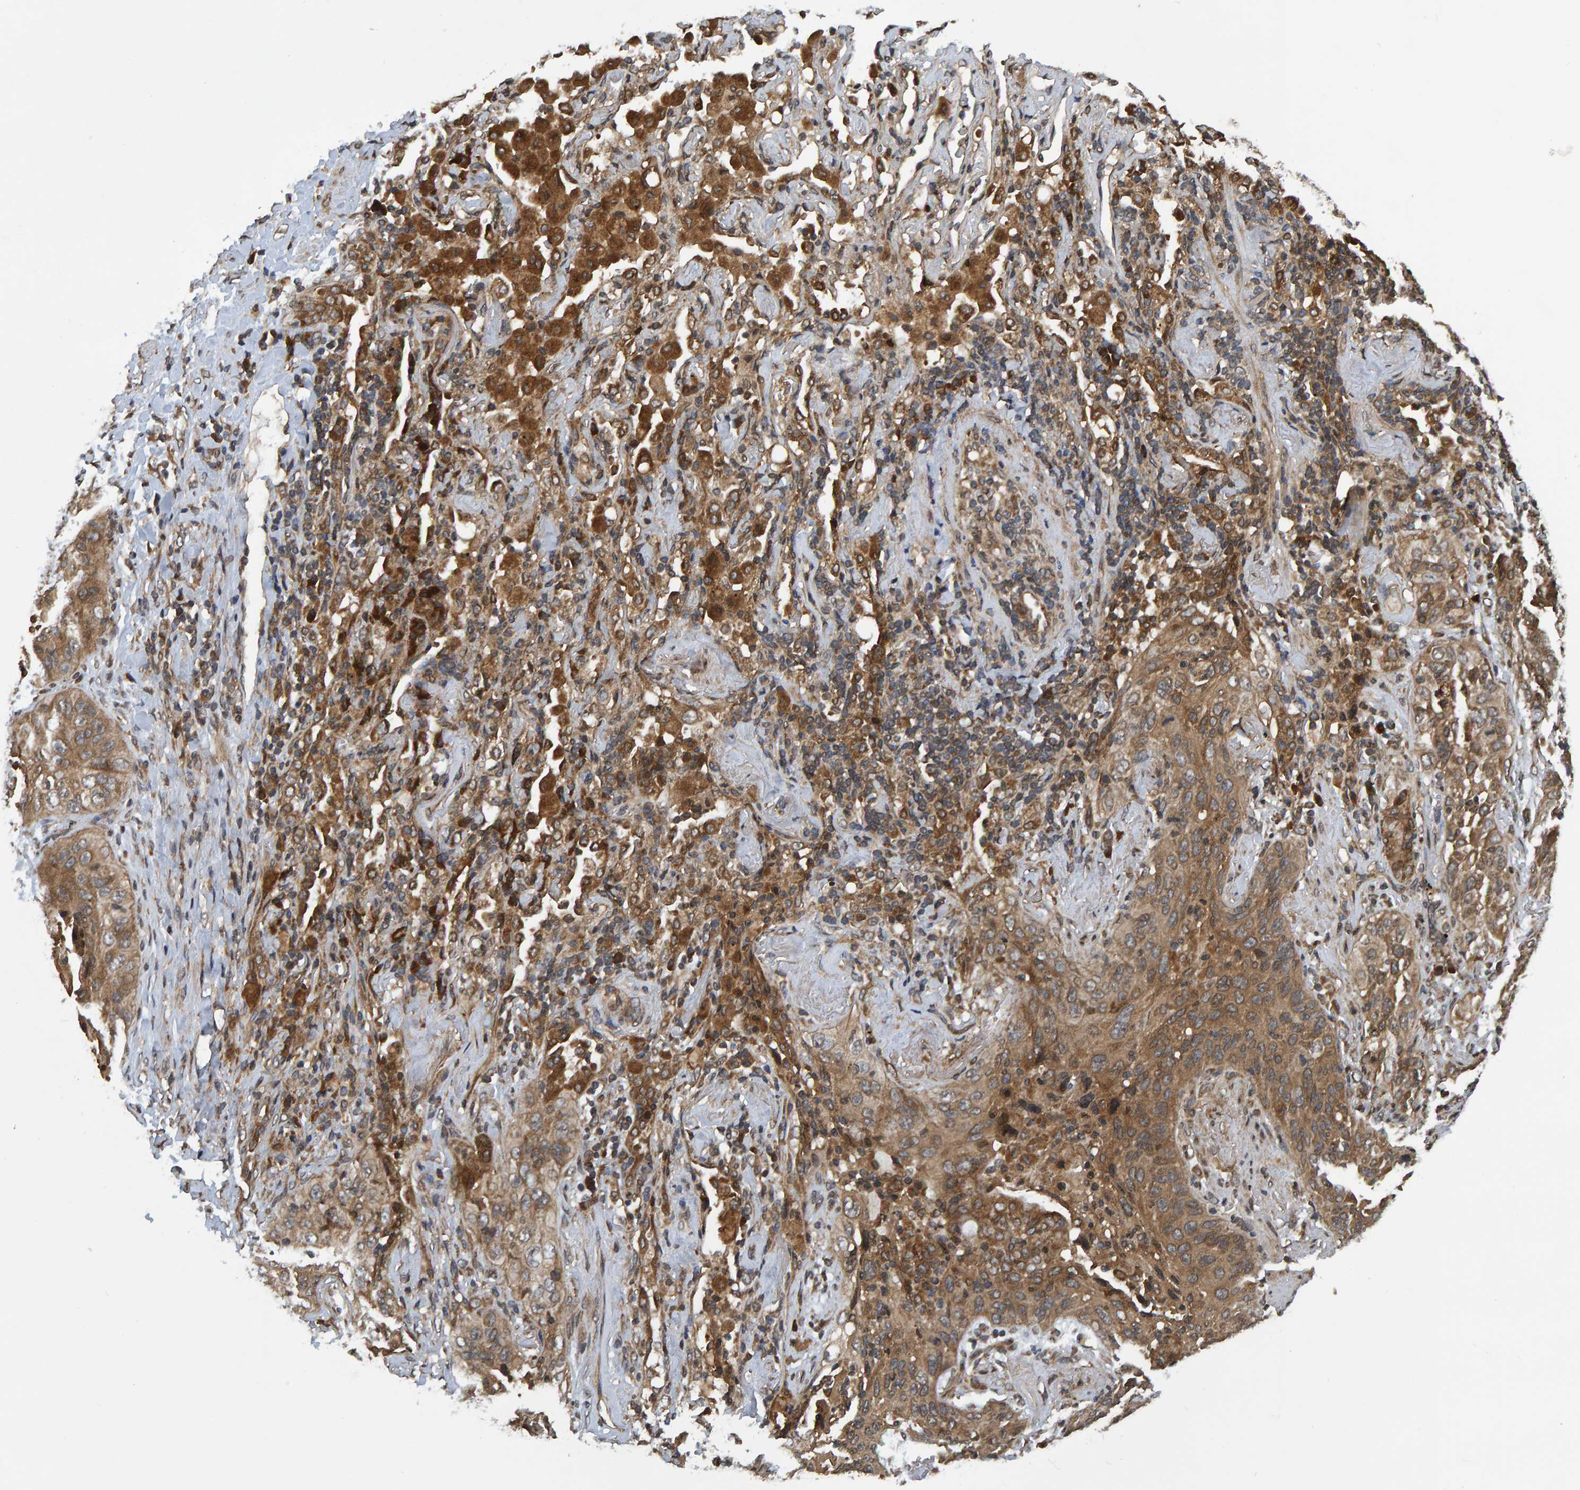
{"staining": {"intensity": "moderate", "quantity": ">75%", "location": "cytoplasmic/membranous"}, "tissue": "lung cancer", "cell_type": "Tumor cells", "image_type": "cancer", "snomed": [{"axis": "morphology", "description": "Squamous cell carcinoma, NOS"}, {"axis": "topography", "description": "Lung"}], "caption": "Lung cancer (squamous cell carcinoma) stained for a protein (brown) shows moderate cytoplasmic/membranous positive staining in approximately >75% of tumor cells.", "gene": "GAB2", "patient": {"sex": "female", "age": 67}}